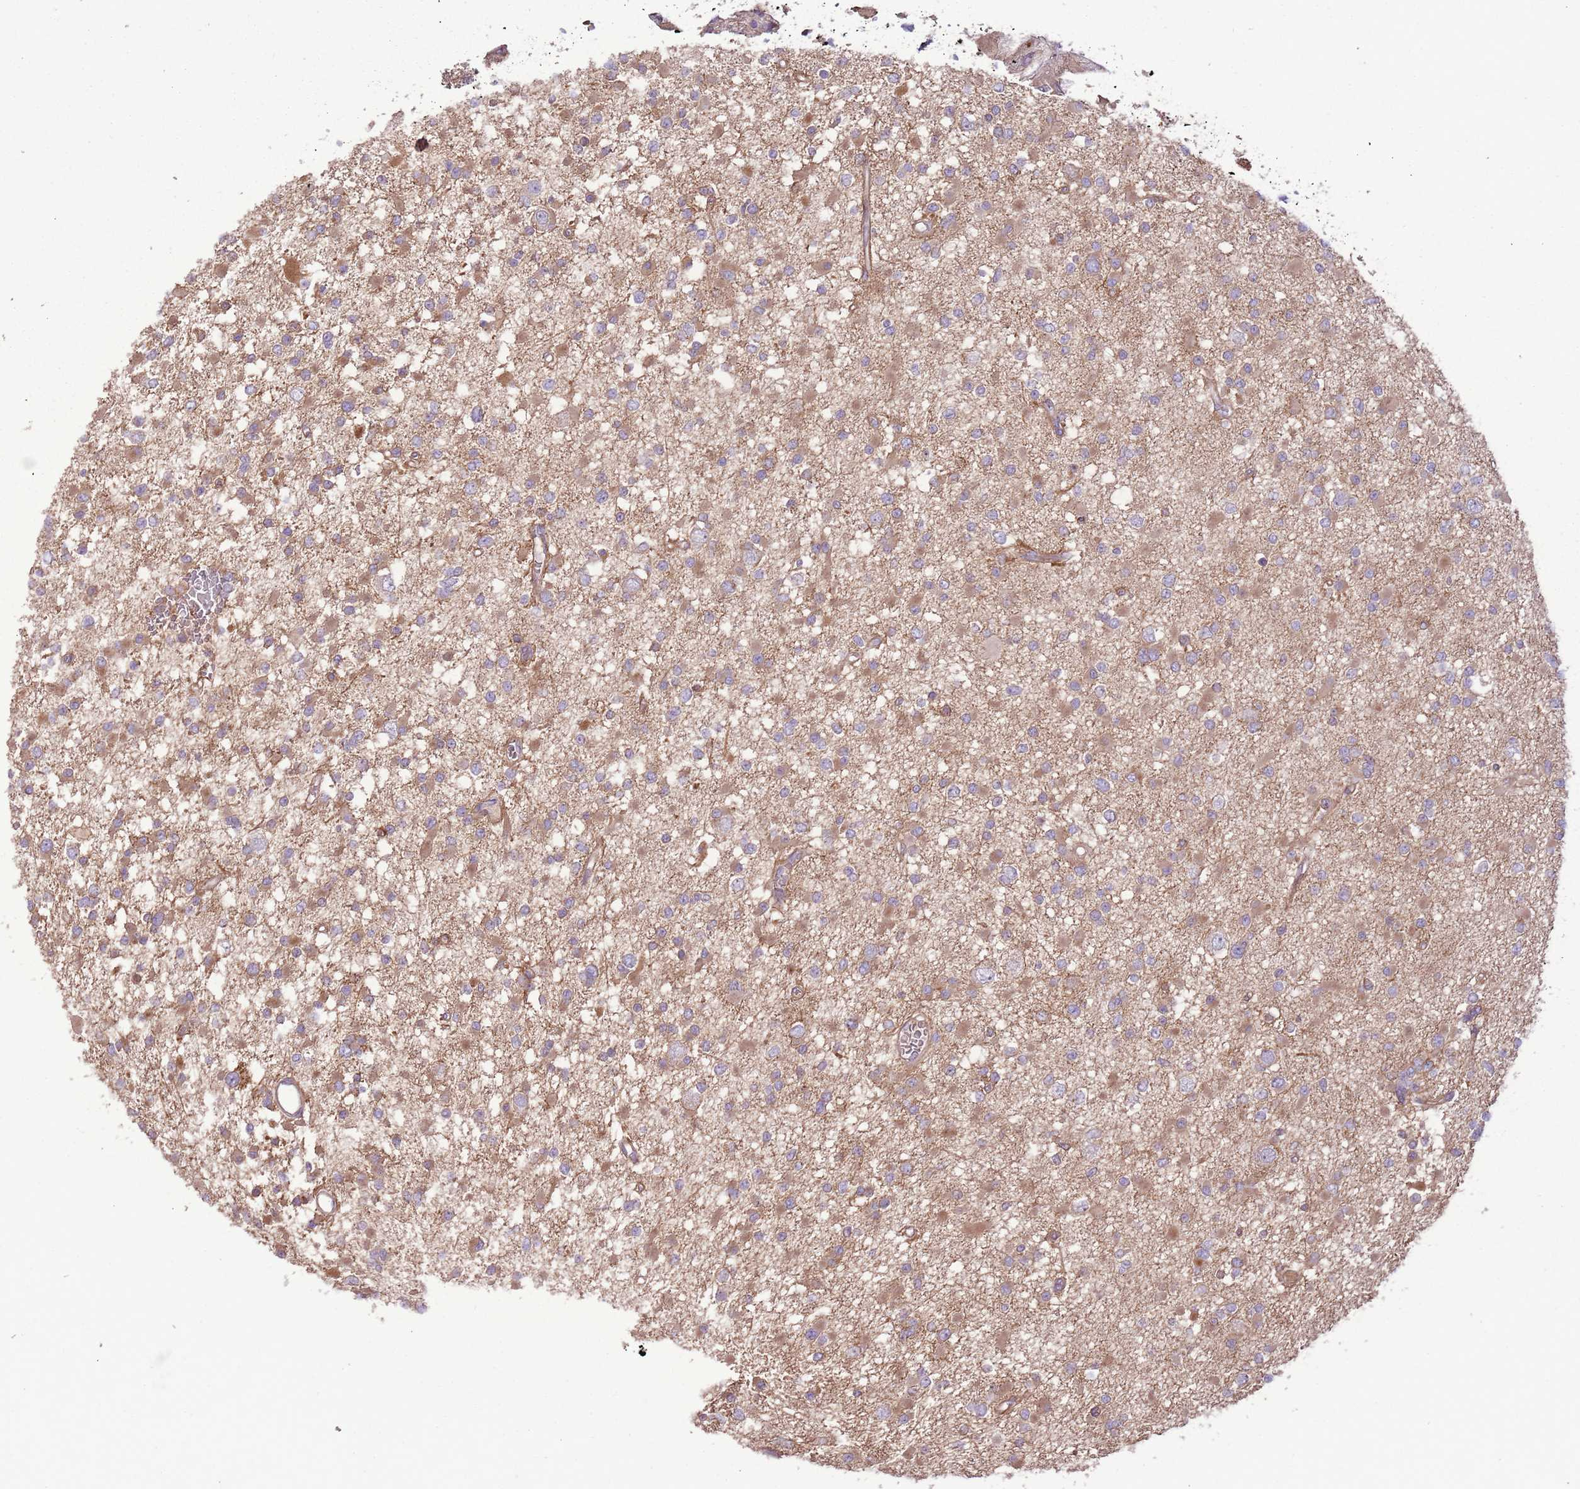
{"staining": {"intensity": "moderate", "quantity": ">75%", "location": "cytoplasmic/membranous"}, "tissue": "glioma", "cell_type": "Tumor cells", "image_type": "cancer", "snomed": [{"axis": "morphology", "description": "Glioma, malignant, Low grade"}, {"axis": "topography", "description": "Brain"}], "caption": "The histopathology image reveals a brown stain indicating the presence of a protein in the cytoplasmic/membranous of tumor cells in malignant low-grade glioma. The protein of interest is shown in brown color, while the nuclei are stained blue.", "gene": "ANKRD24", "patient": {"sex": "female", "age": 22}}